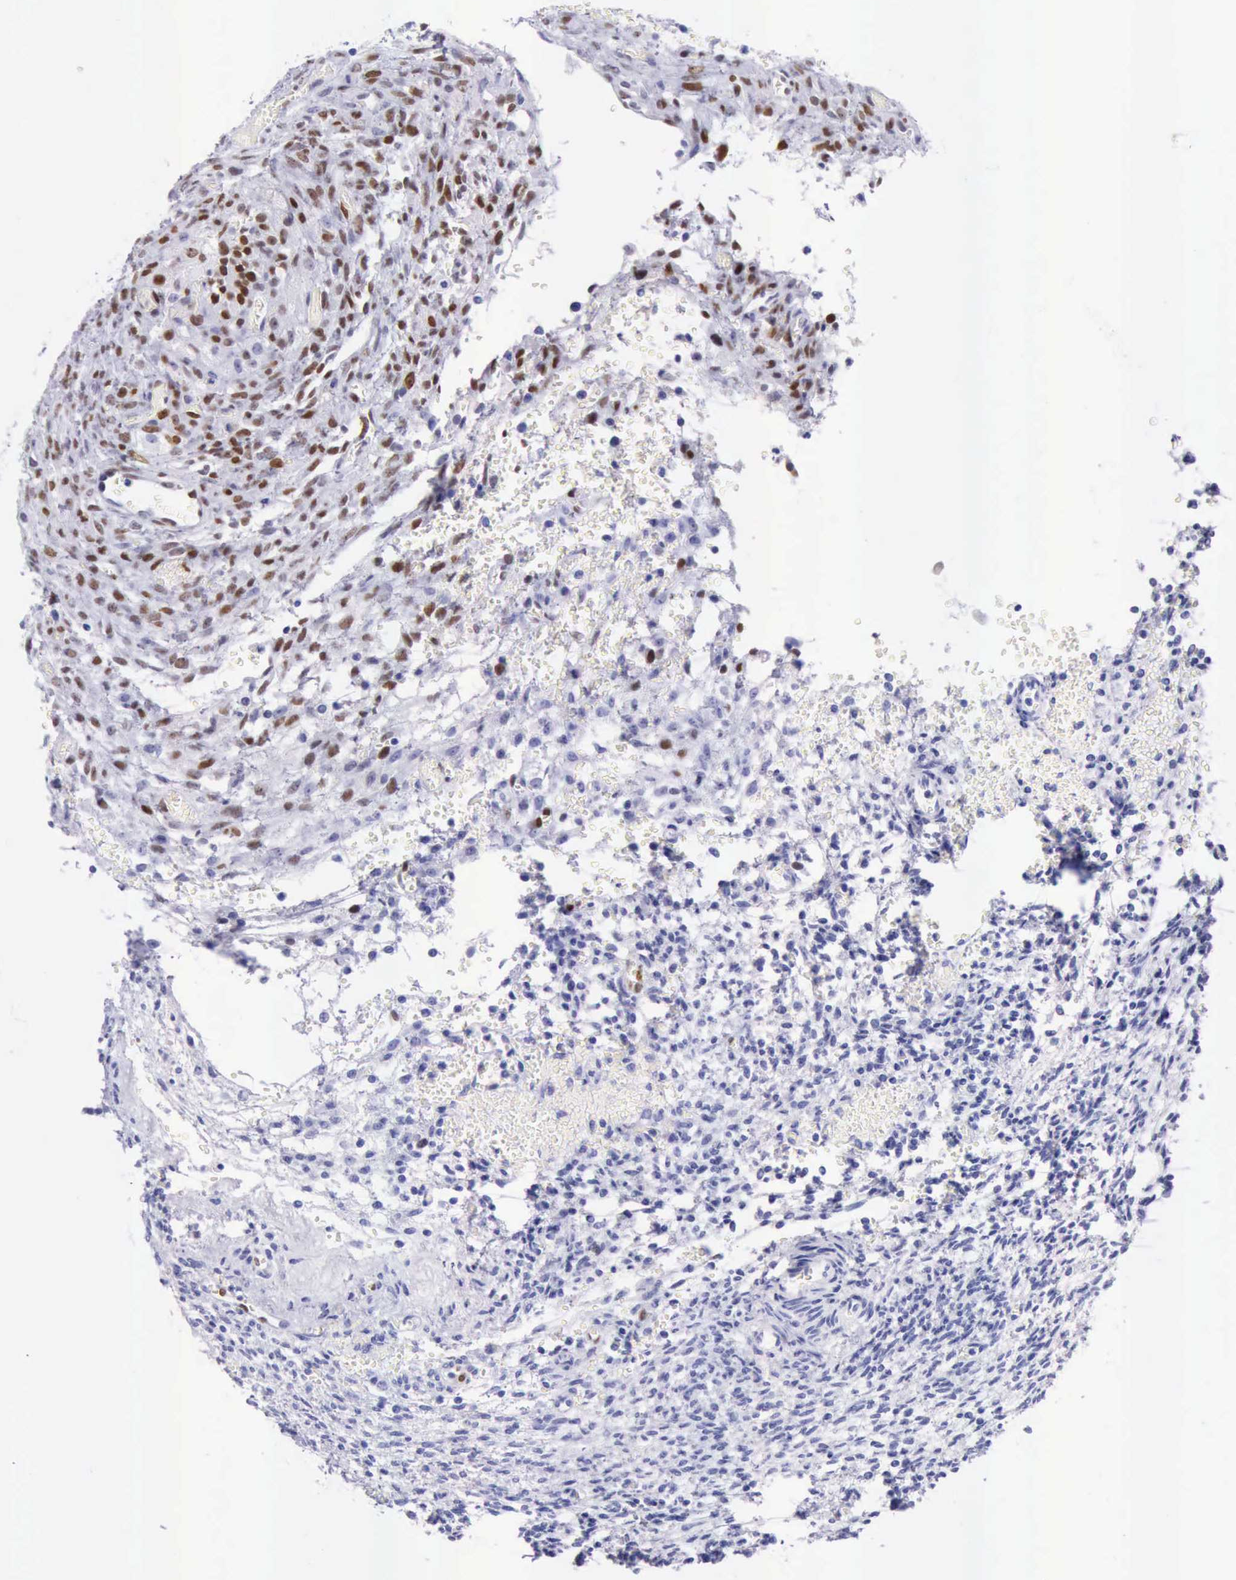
{"staining": {"intensity": "moderate", "quantity": "25%-75%", "location": "nuclear"}, "tissue": "ovary", "cell_type": "Follicle cells", "image_type": "normal", "snomed": [{"axis": "morphology", "description": "Normal tissue, NOS"}, {"axis": "topography", "description": "Ovary"}], "caption": "An image of human ovary stained for a protein reveals moderate nuclear brown staining in follicle cells.", "gene": "MCM2", "patient": {"sex": "female", "age": 39}}